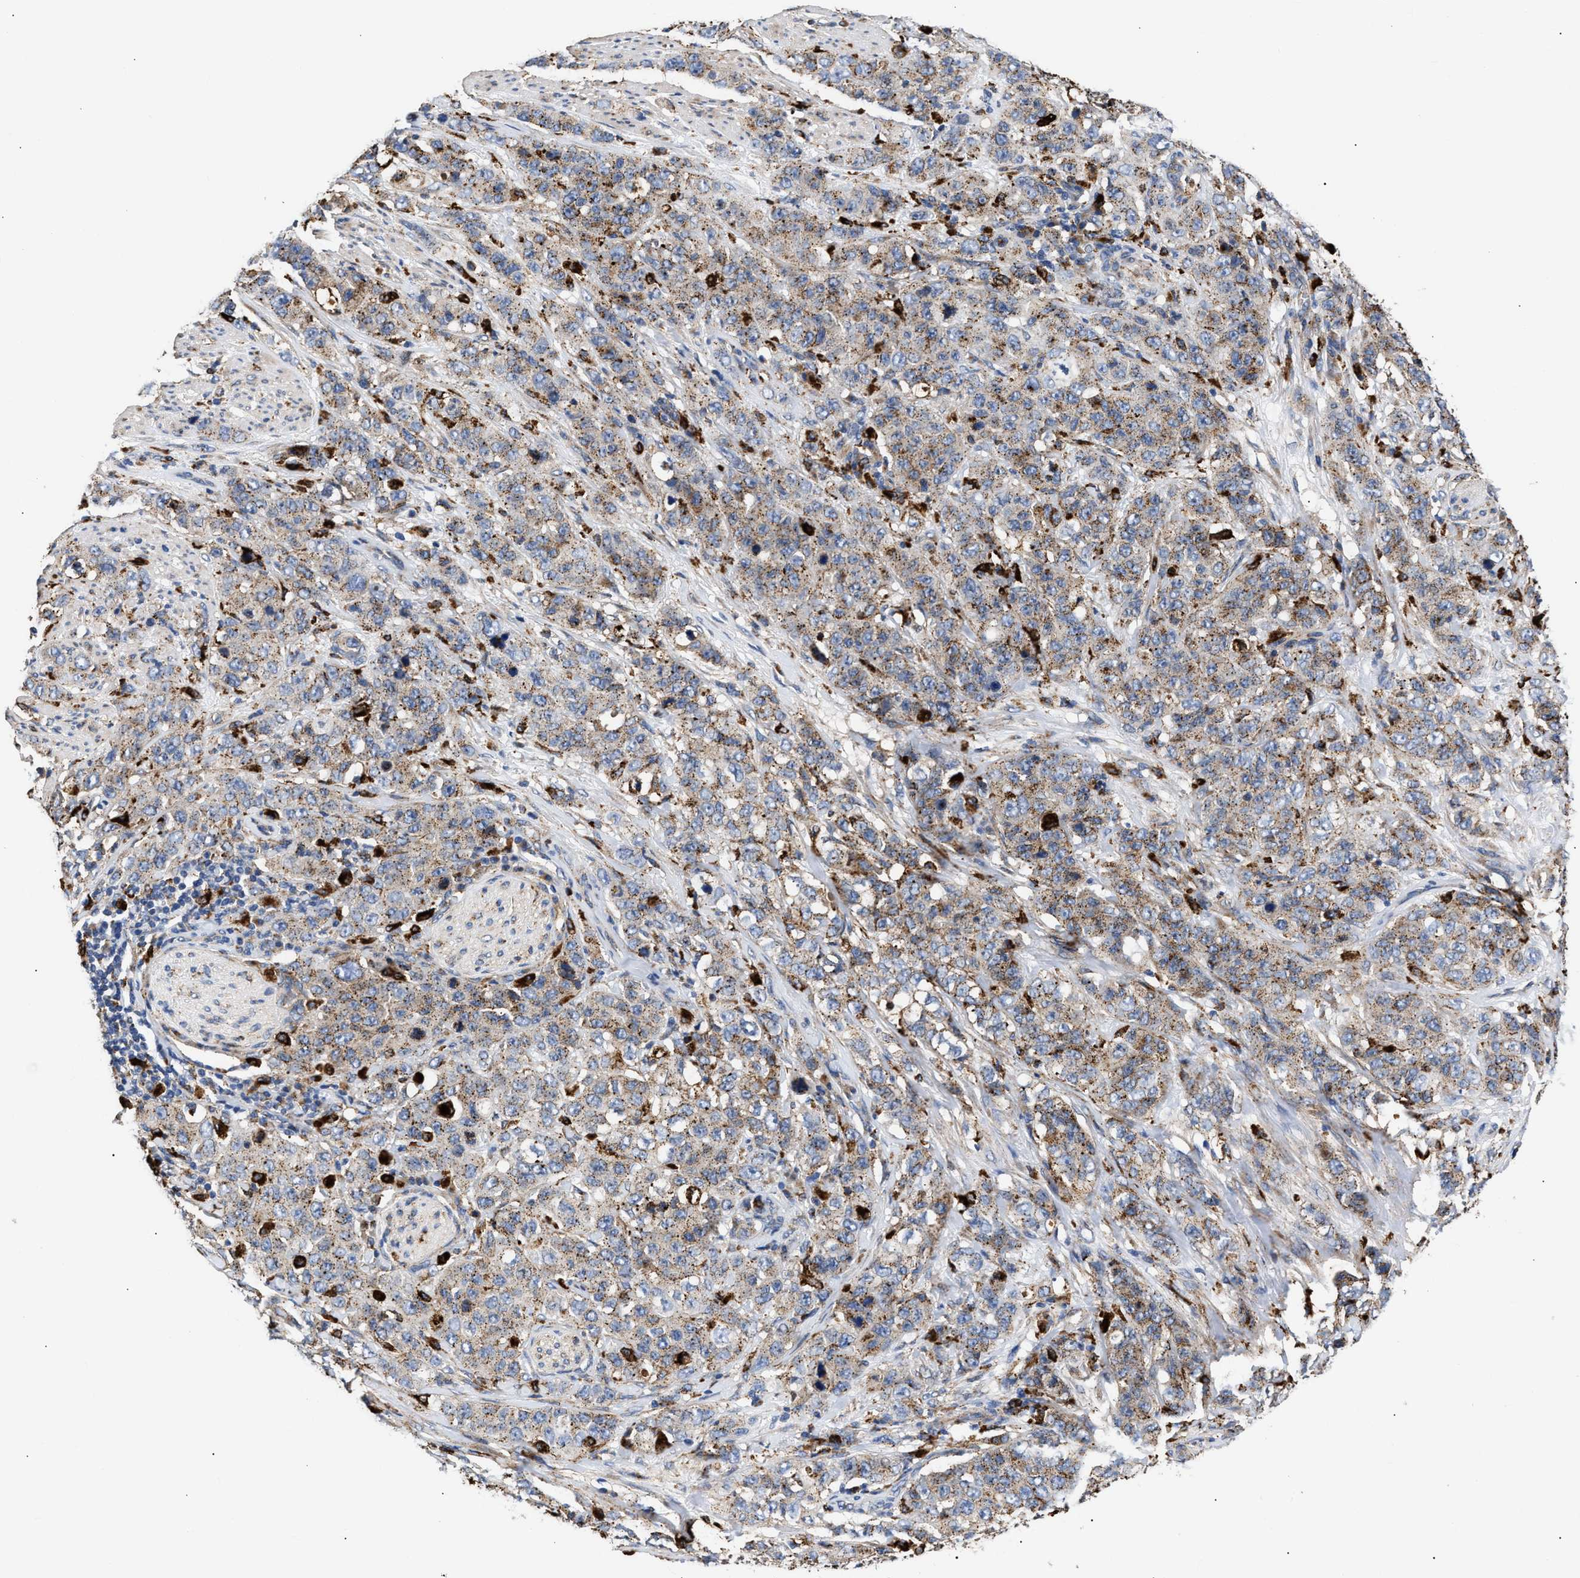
{"staining": {"intensity": "moderate", "quantity": ">75%", "location": "cytoplasmic/membranous"}, "tissue": "stomach cancer", "cell_type": "Tumor cells", "image_type": "cancer", "snomed": [{"axis": "morphology", "description": "Adenocarcinoma, NOS"}, {"axis": "topography", "description": "Stomach"}], "caption": "Tumor cells exhibit medium levels of moderate cytoplasmic/membranous expression in approximately >75% of cells in stomach cancer.", "gene": "CCDC146", "patient": {"sex": "male", "age": 48}}